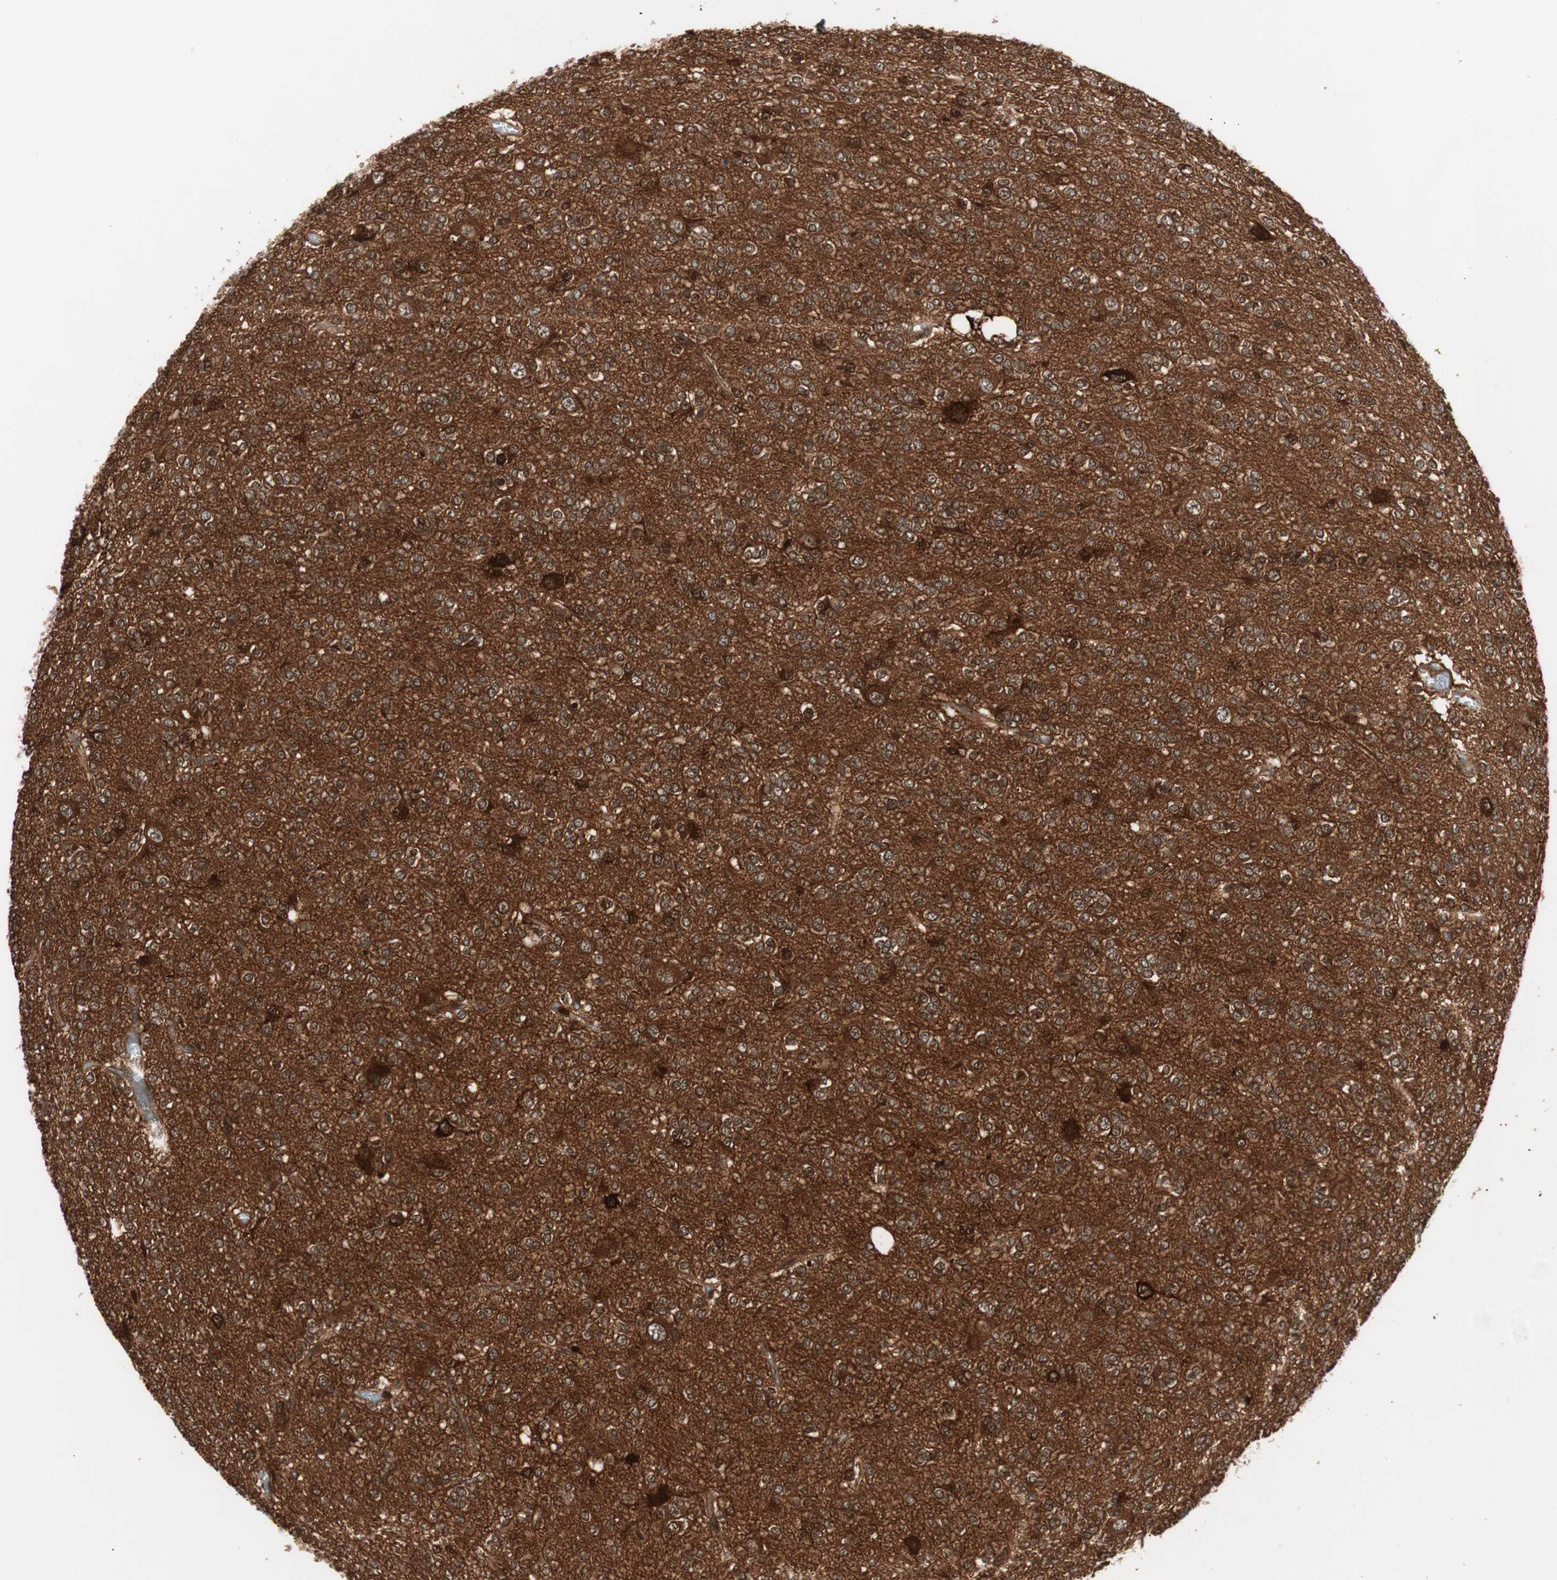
{"staining": {"intensity": "strong", "quantity": ">75%", "location": "cytoplasmic/membranous"}, "tissue": "glioma", "cell_type": "Tumor cells", "image_type": "cancer", "snomed": [{"axis": "morphology", "description": "Glioma, malignant, Low grade"}, {"axis": "topography", "description": "Brain"}], "caption": "Immunohistochemistry (IHC) (DAB) staining of human glioma displays strong cytoplasmic/membranous protein expression in about >75% of tumor cells.", "gene": "PRKG2", "patient": {"sex": "male", "age": 38}}